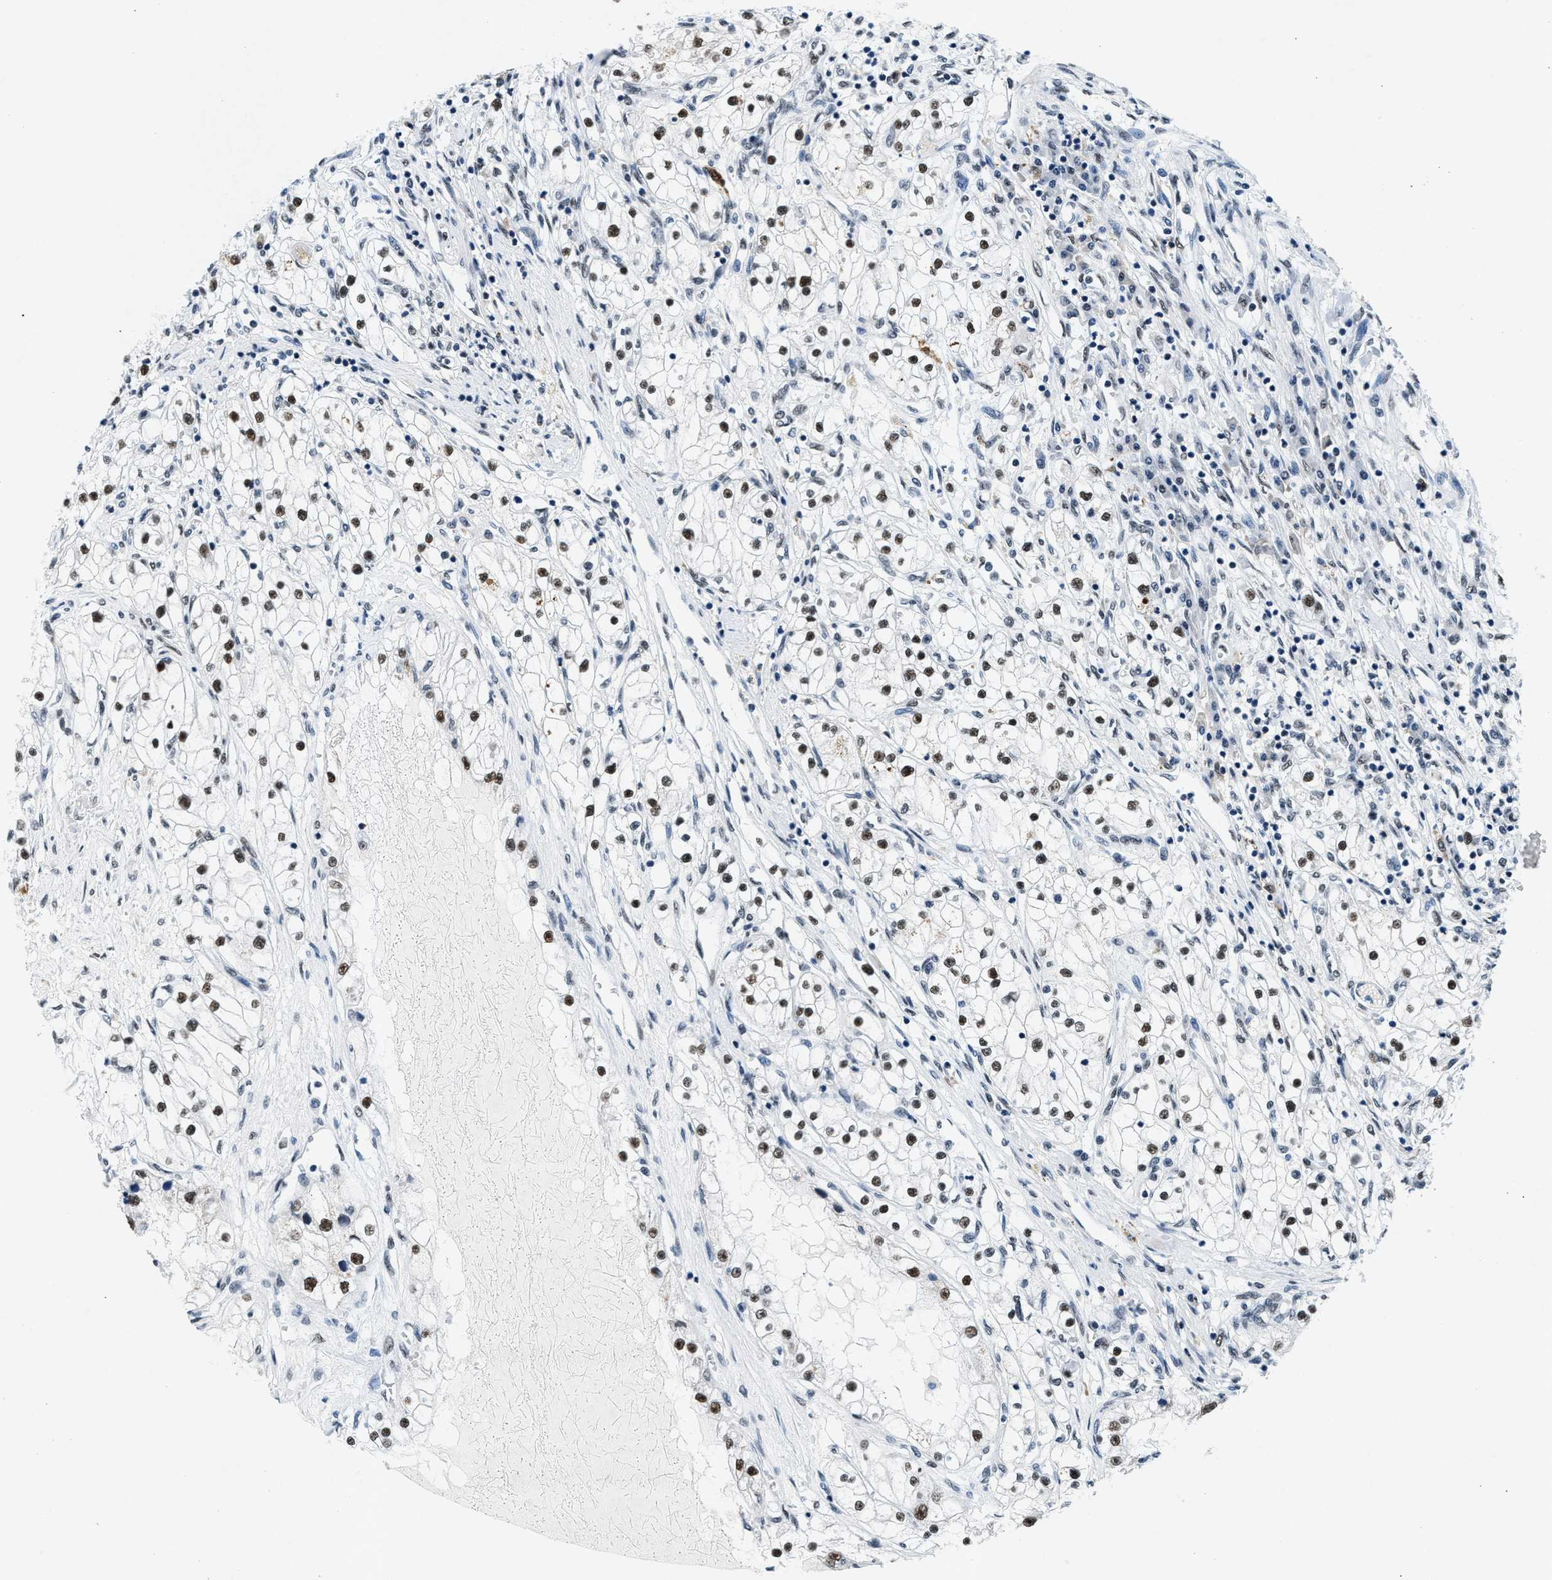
{"staining": {"intensity": "moderate", "quantity": ">75%", "location": "nuclear"}, "tissue": "renal cancer", "cell_type": "Tumor cells", "image_type": "cancer", "snomed": [{"axis": "morphology", "description": "Adenocarcinoma, NOS"}, {"axis": "topography", "description": "Kidney"}], "caption": "Protein expression analysis of renal cancer demonstrates moderate nuclear staining in approximately >75% of tumor cells. (DAB IHC, brown staining for protein, blue staining for nuclei).", "gene": "ATF2", "patient": {"sex": "male", "age": 68}}